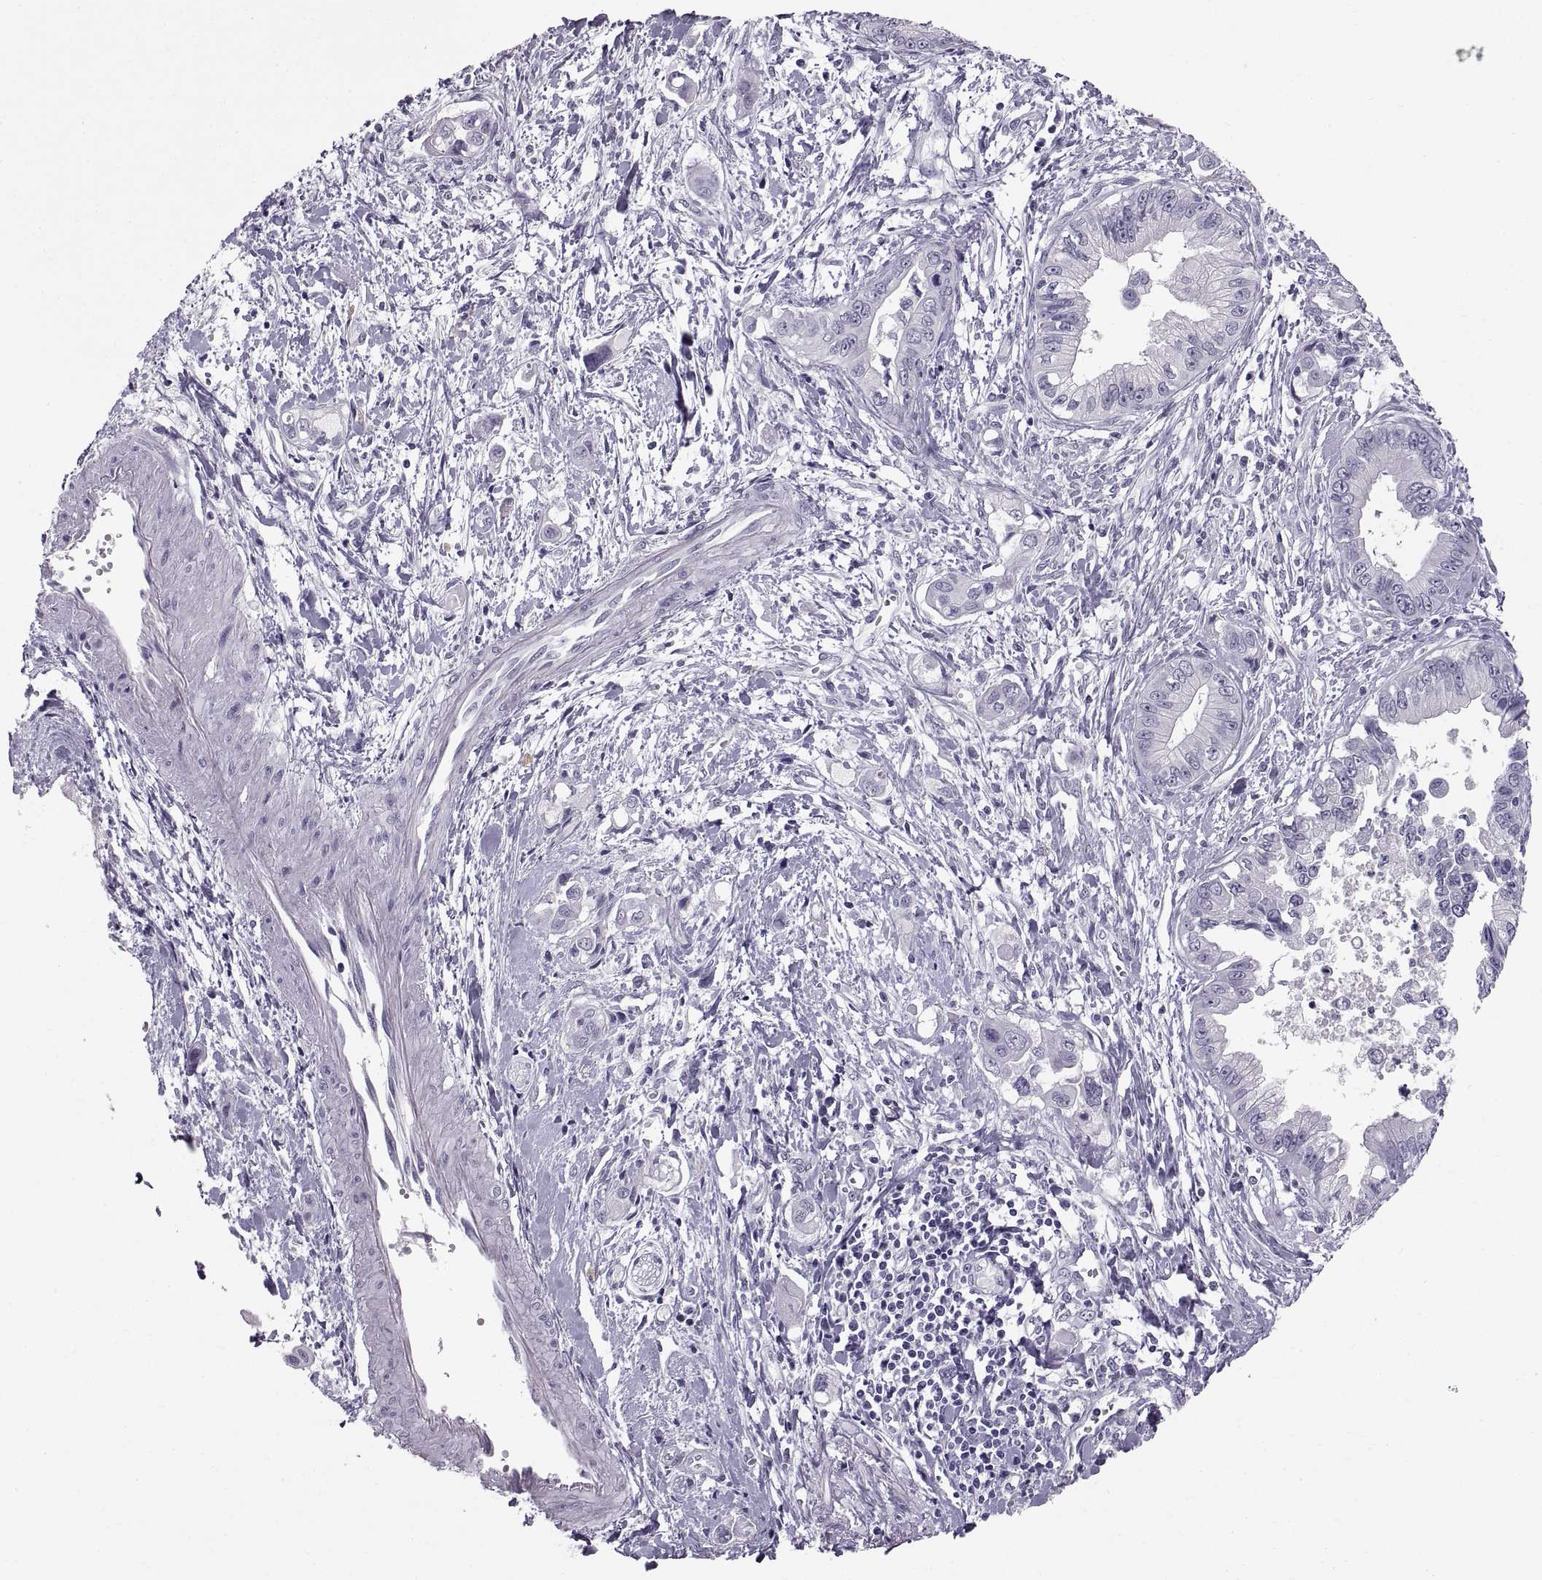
{"staining": {"intensity": "negative", "quantity": "none", "location": "none"}, "tissue": "pancreatic cancer", "cell_type": "Tumor cells", "image_type": "cancer", "snomed": [{"axis": "morphology", "description": "Adenocarcinoma, NOS"}, {"axis": "topography", "description": "Pancreas"}], "caption": "The micrograph demonstrates no significant positivity in tumor cells of adenocarcinoma (pancreatic).", "gene": "SPACDR", "patient": {"sex": "male", "age": 60}}